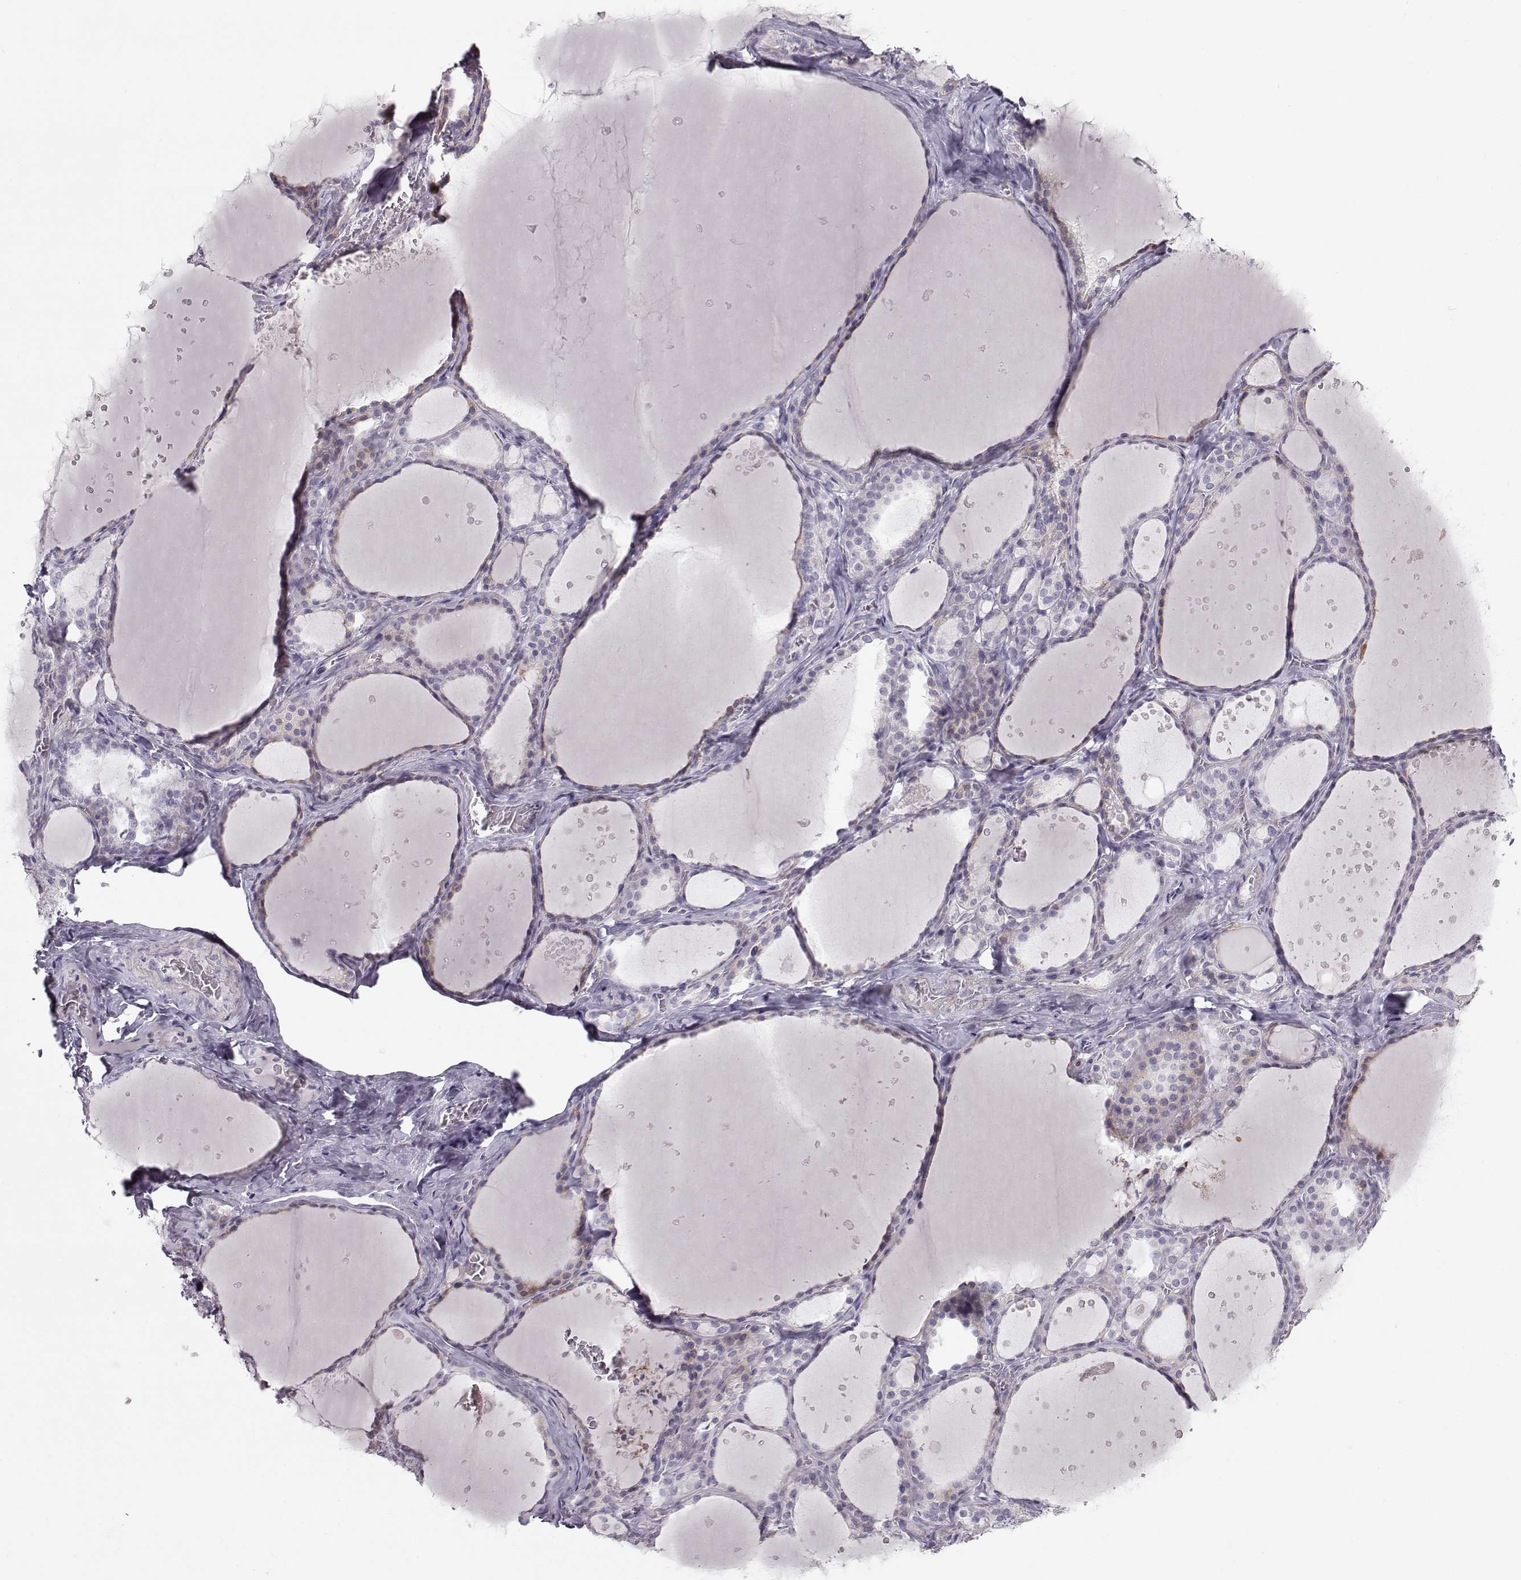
{"staining": {"intensity": "weak", "quantity": "25%-75%", "location": "cytoplasmic/membranous"}, "tissue": "thyroid gland", "cell_type": "Glandular cells", "image_type": "normal", "snomed": [{"axis": "morphology", "description": "Normal tissue, NOS"}, {"axis": "topography", "description": "Thyroid gland"}], "caption": "This photomicrograph exhibits immunohistochemistry staining of unremarkable human thyroid gland, with low weak cytoplasmic/membranous staining in about 25%-75% of glandular cells.", "gene": "CASR", "patient": {"sex": "male", "age": 63}}